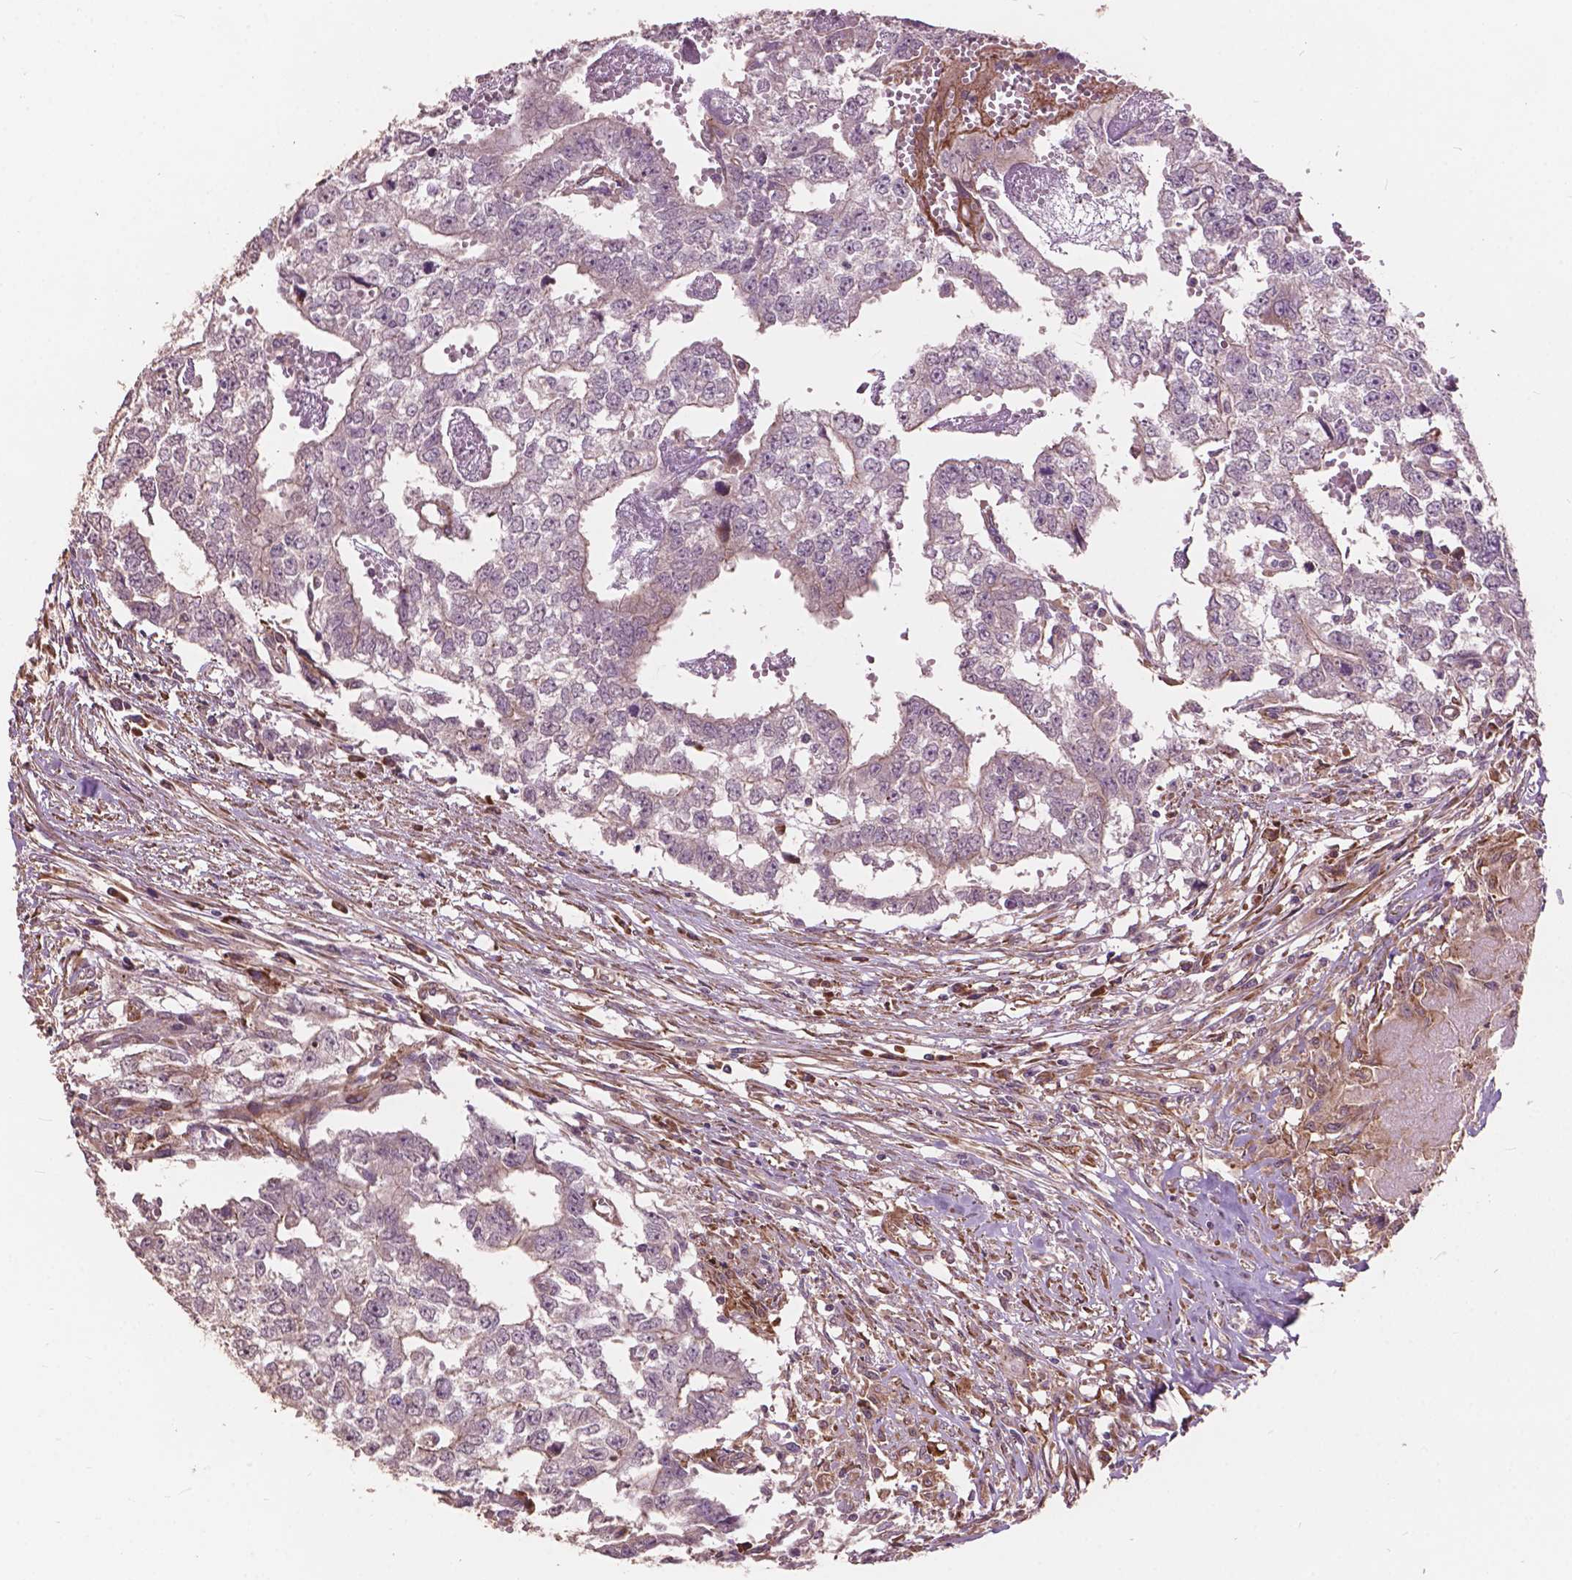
{"staining": {"intensity": "negative", "quantity": "none", "location": "none"}, "tissue": "testis cancer", "cell_type": "Tumor cells", "image_type": "cancer", "snomed": [{"axis": "morphology", "description": "Carcinoma, Embryonal, NOS"}, {"axis": "morphology", "description": "Teratoma, malignant, NOS"}, {"axis": "topography", "description": "Testis"}], "caption": "Tumor cells are negative for protein expression in human testis cancer (malignant teratoma). (DAB (3,3'-diaminobenzidine) IHC visualized using brightfield microscopy, high magnification).", "gene": "FNIP1", "patient": {"sex": "male", "age": 24}}